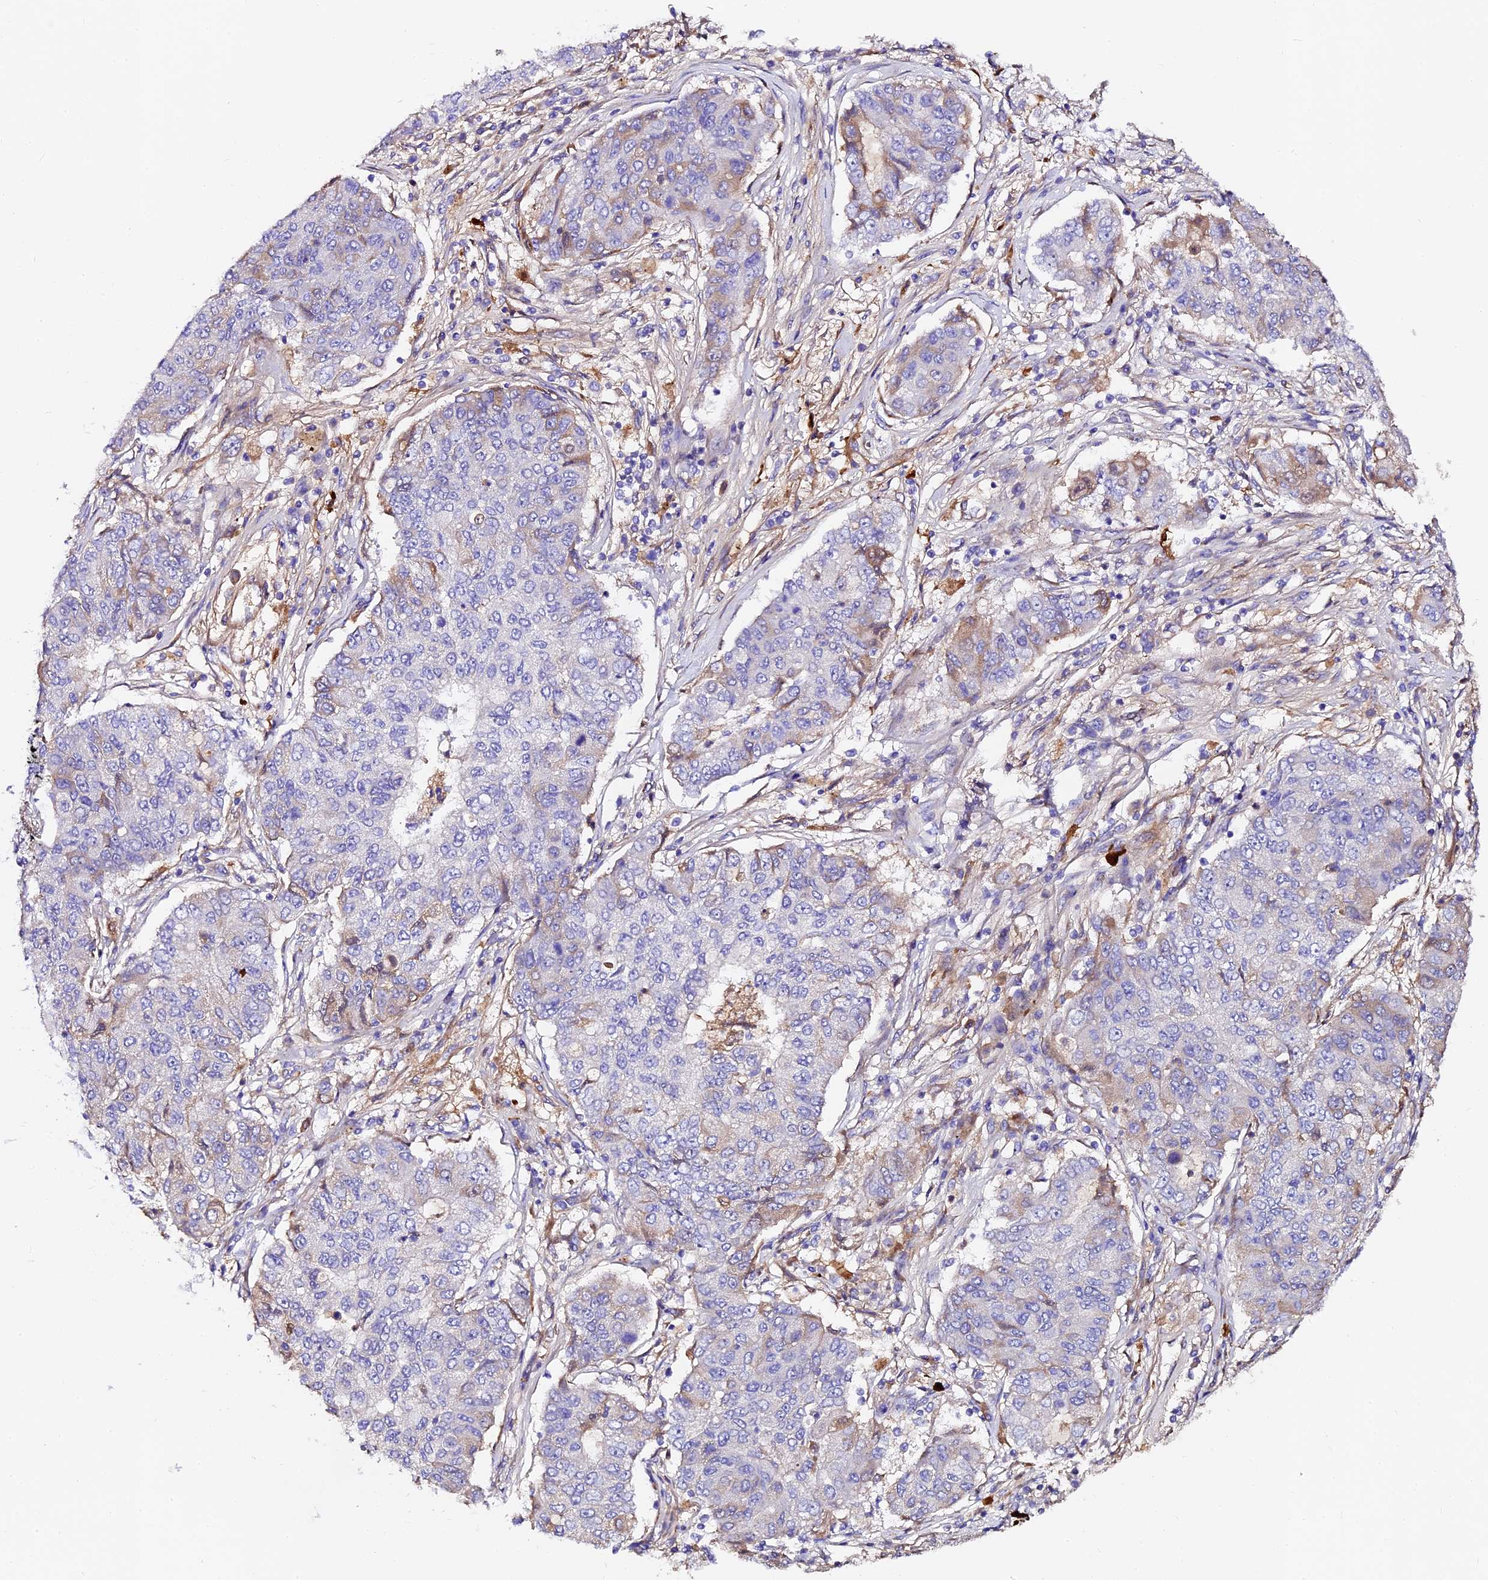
{"staining": {"intensity": "weak", "quantity": "<25%", "location": "cytoplasmic/membranous"}, "tissue": "lung cancer", "cell_type": "Tumor cells", "image_type": "cancer", "snomed": [{"axis": "morphology", "description": "Squamous cell carcinoma, NOS"}, {"axis": "topography", "description": "Lung"}], "caption": "Tumor cells show no significant protein expression in lung cancer.", "gene": "FREM3", "patient": {"sex": "male", "age": 74}}